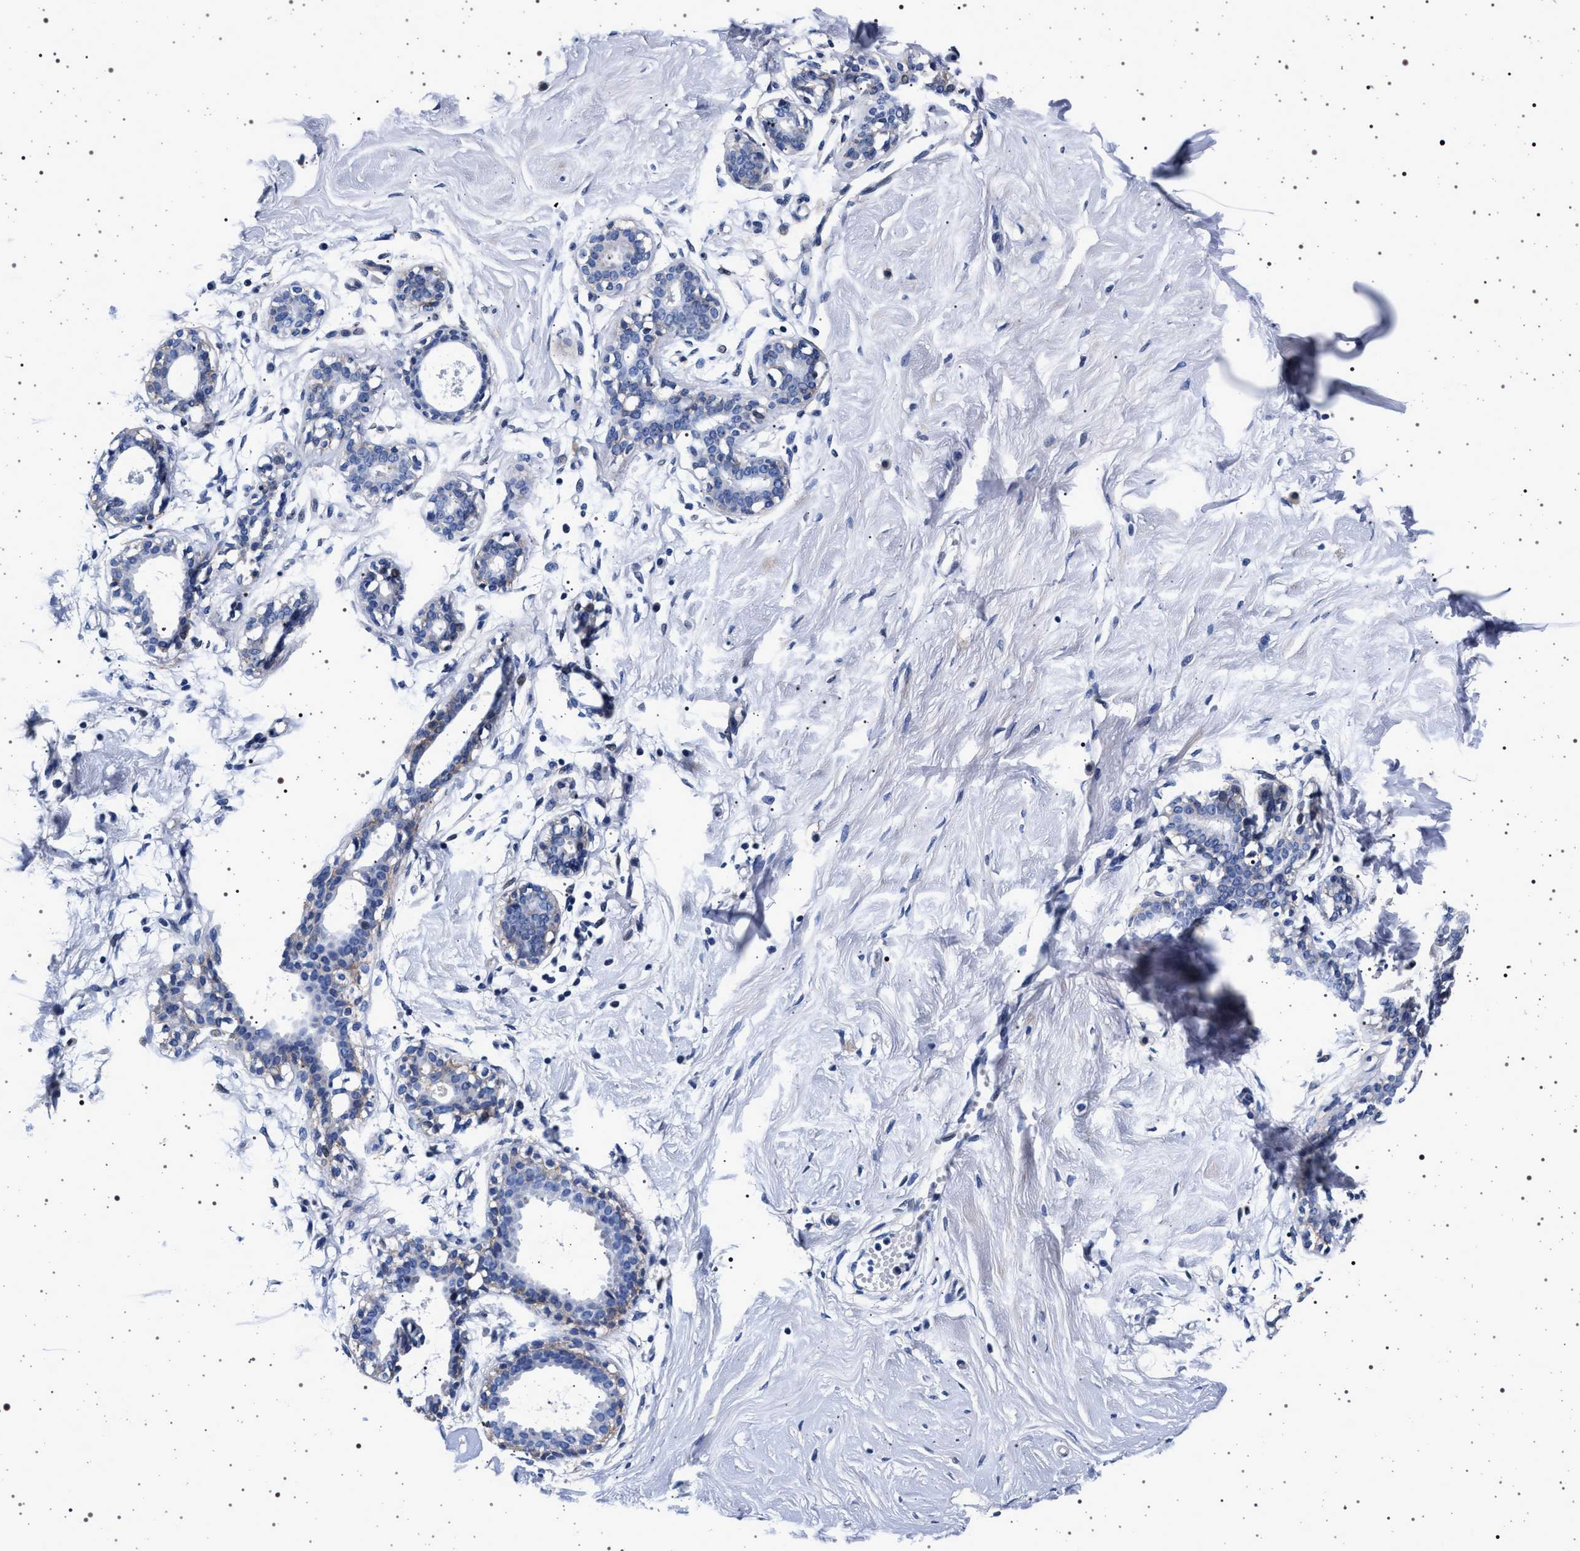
{"staining": {"intensity": "negative", "quantity": "none", "location": "none"}, "tissue": "breast", "cell_type": "Adipocytes", "image_type": "normal", "snomed": [{"axis": "morphology", "description": "Normal tissue, NOS"}, {"axis": "topography", "description": "Breast"}], "caption": "This micrograph is of unremarkable breast stained with IHC to label a protein in brown with the nuclei are counter-stained blue. There is no expression in adipocytes.", "gene": "SLC9A1", "patient": {"sex": "female", "age": 23}}